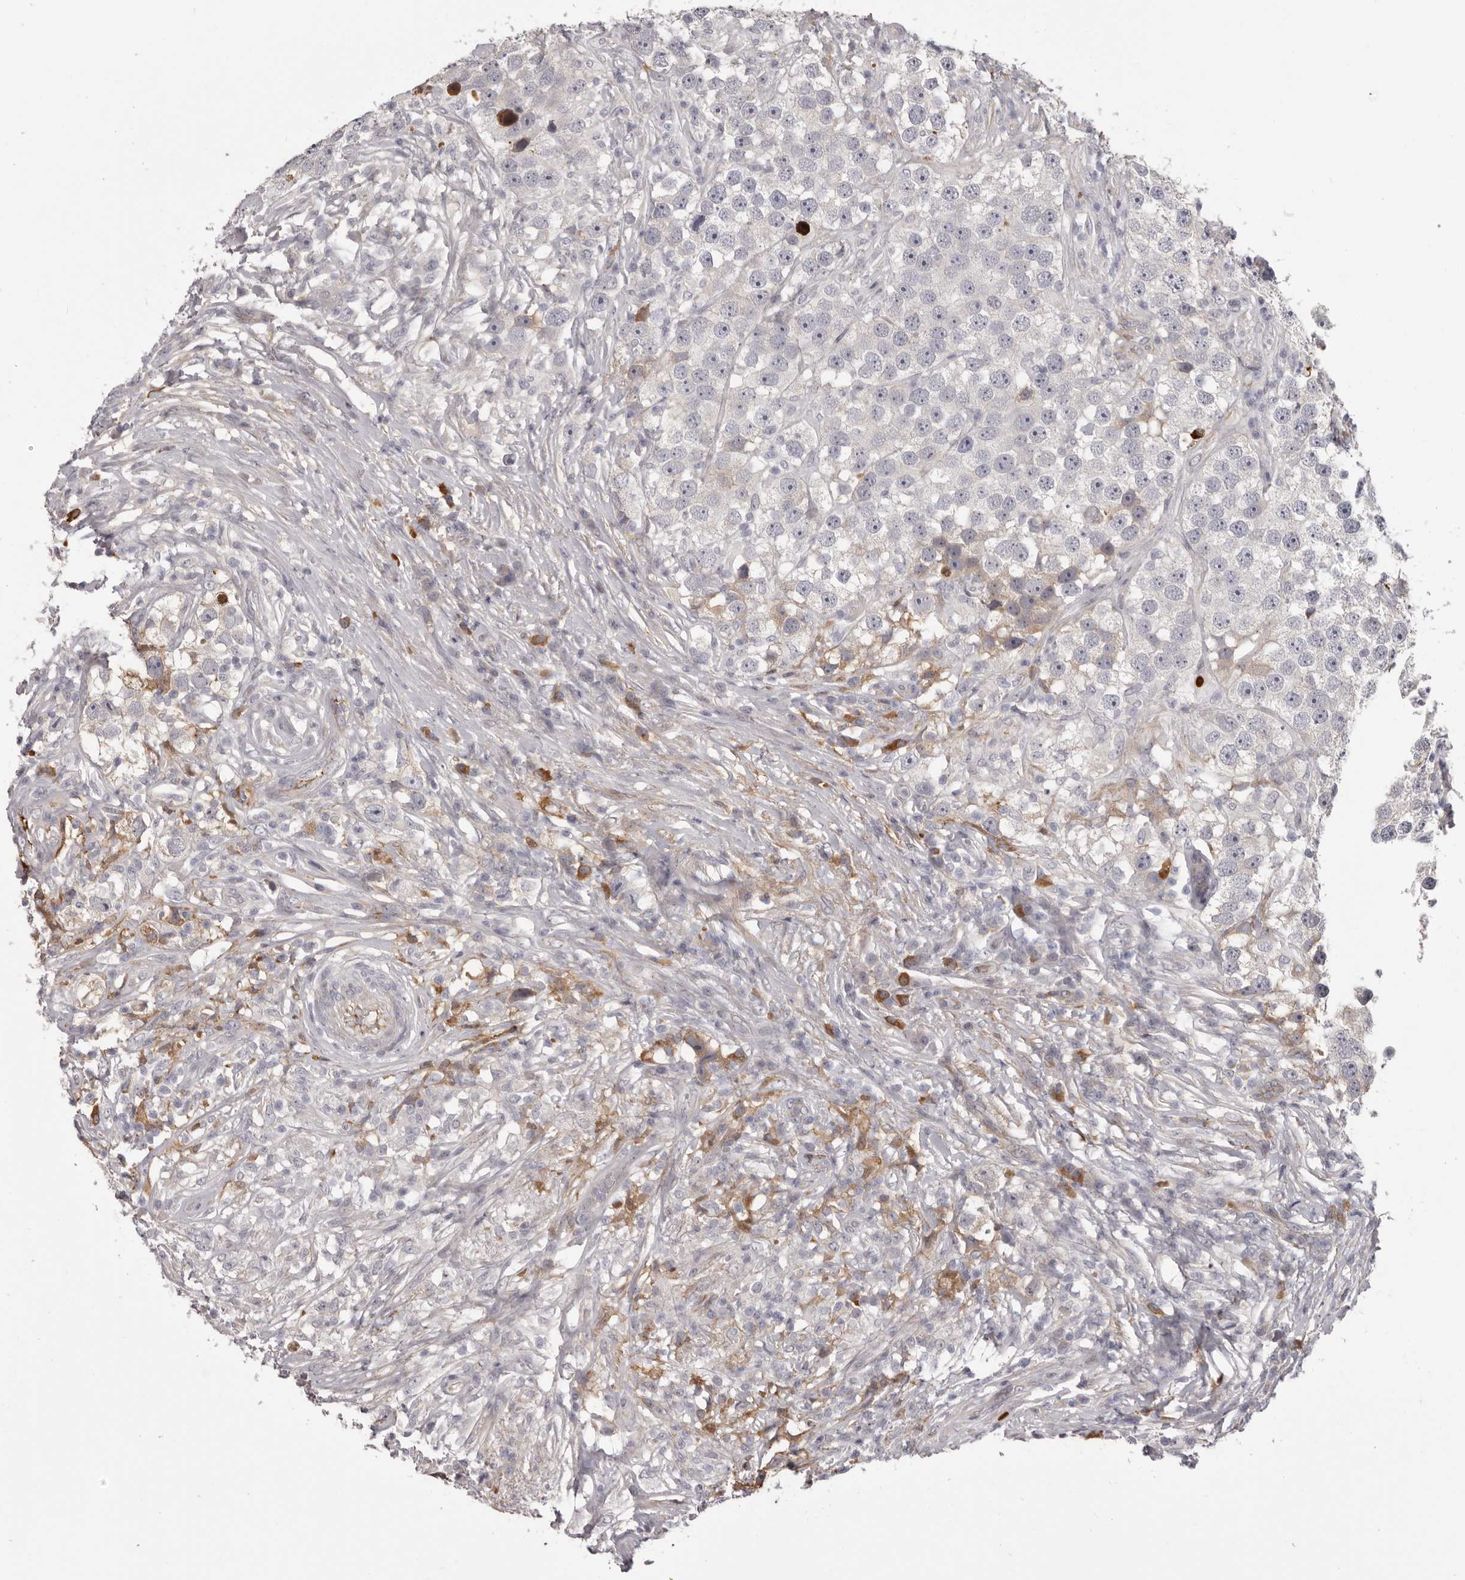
{"staining": {"intensity": "negative", "quantity": "none", "location": "none"}, "tissue": "testis cancer", "cell_type": "Tumor cells", "image_type": "cancer", "snomed": [{"axis": "morphology", "description": "Seminoma, NOS"}, {"axis": "topography", "description": "Testis"}], "caption": "An IHC micrograph of testis cancer (seminoma) is shown. There is no staining in tumor cells of testis cancer (seminoma). The staining is performed using DAB (3,3'-diaminobenzidine) brown chromogen with nuclei counter-stained in using hematoxylin.", "gene": "OTUD3", "patient": {"sex": "male", "age": 49}}